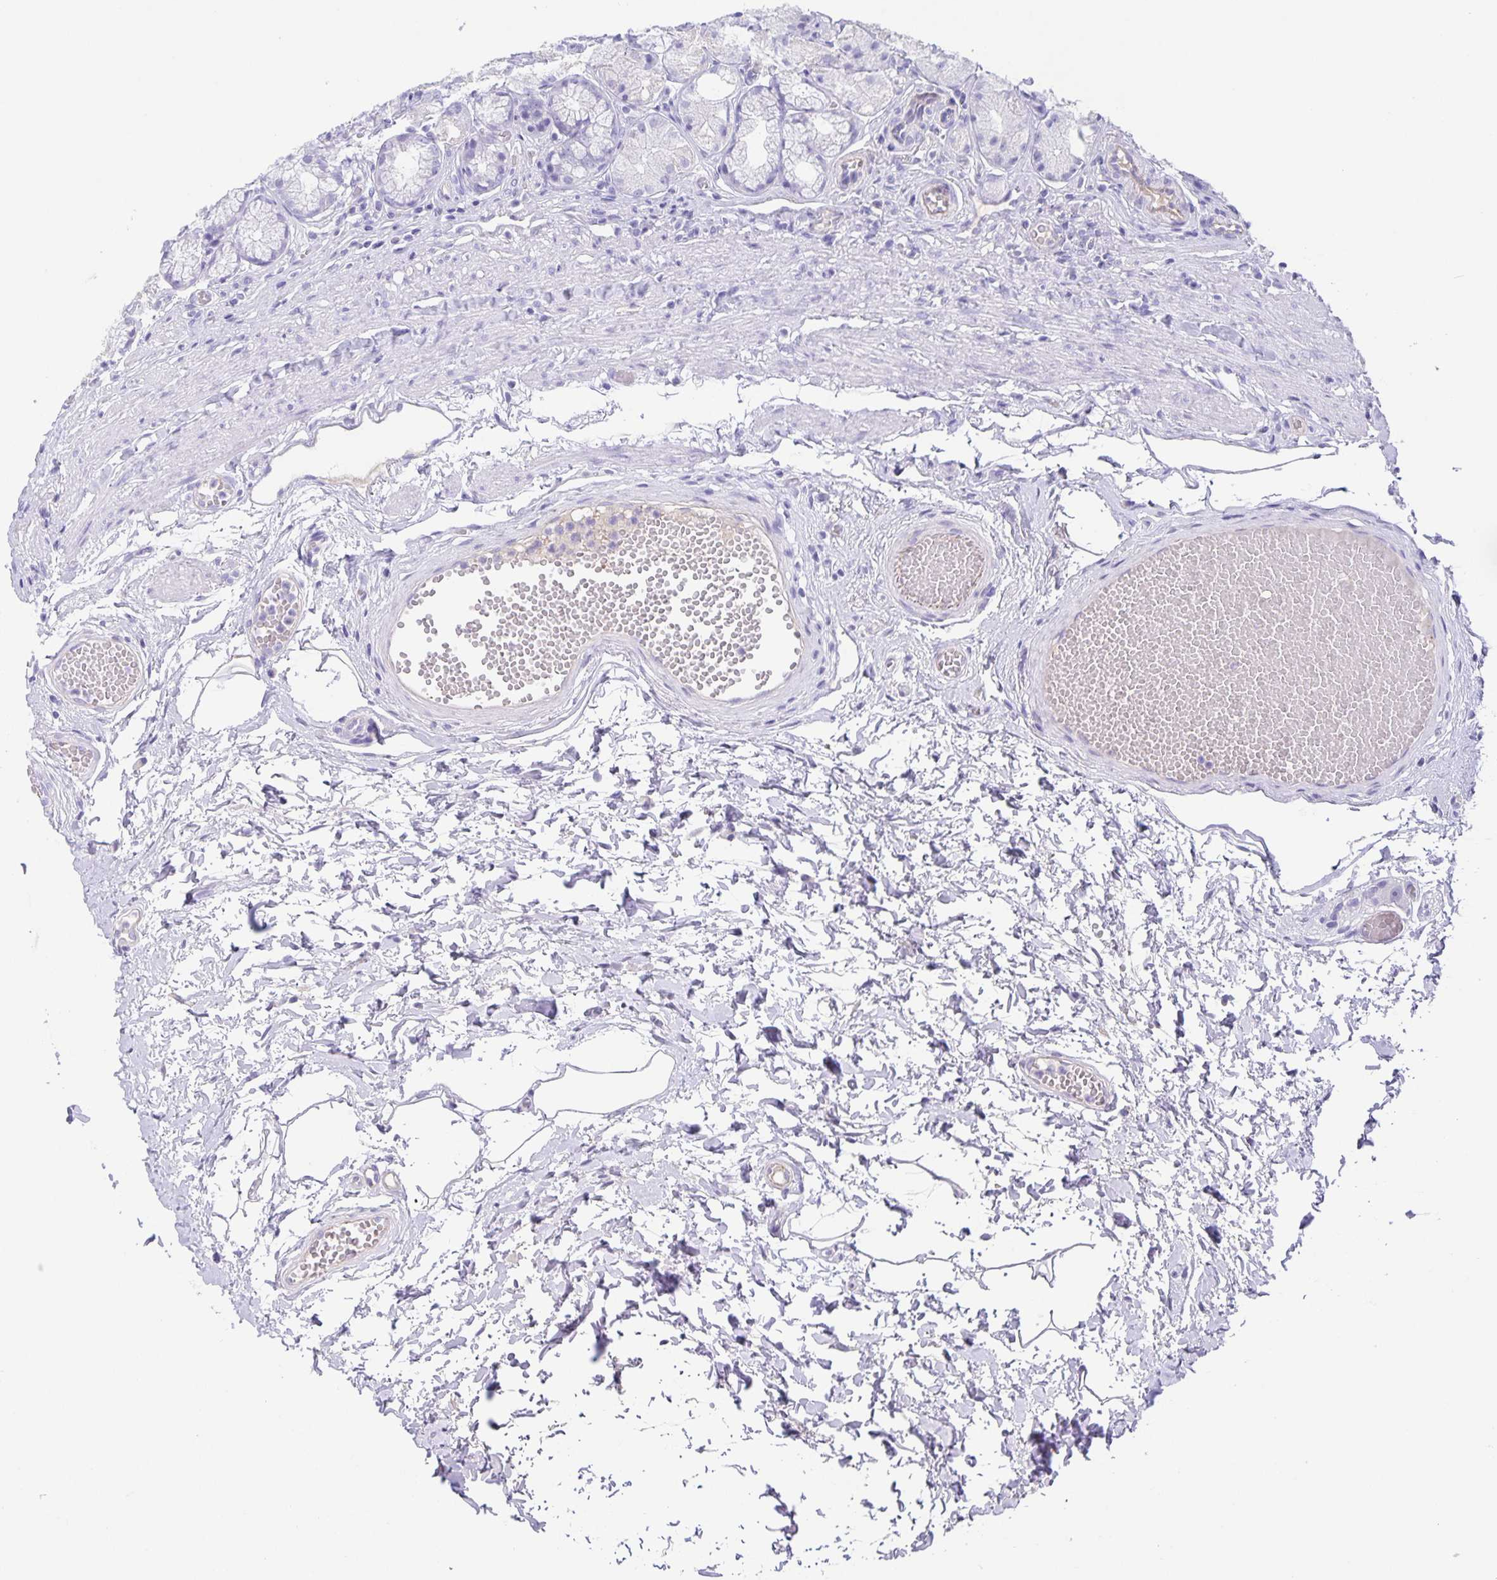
{"staining": {"intensity": "weak", "quantity": "<25%", "location": "cytoplasmic/membranous"}, "tissue": "stomach", "cell_type": "Glandular cells", "image_type": "normal", "snomed": [{"axis": "morphology", "description": "Normal tissue, NOS"}, {"axis": "topography", "description": "Stomach"}], "caption": "Micrograph shows no significant protein staining in glandular cells of benign stomach. (Stains: DAB (3,3'-diaminobenzidine) immunohistochemistry (IHC) with hematoxylin counter stain, Microscopy: brightfield microscopy at high magnification).", "gene": "UBQLN3", "patient": {"sex": "male", "age": 70}}